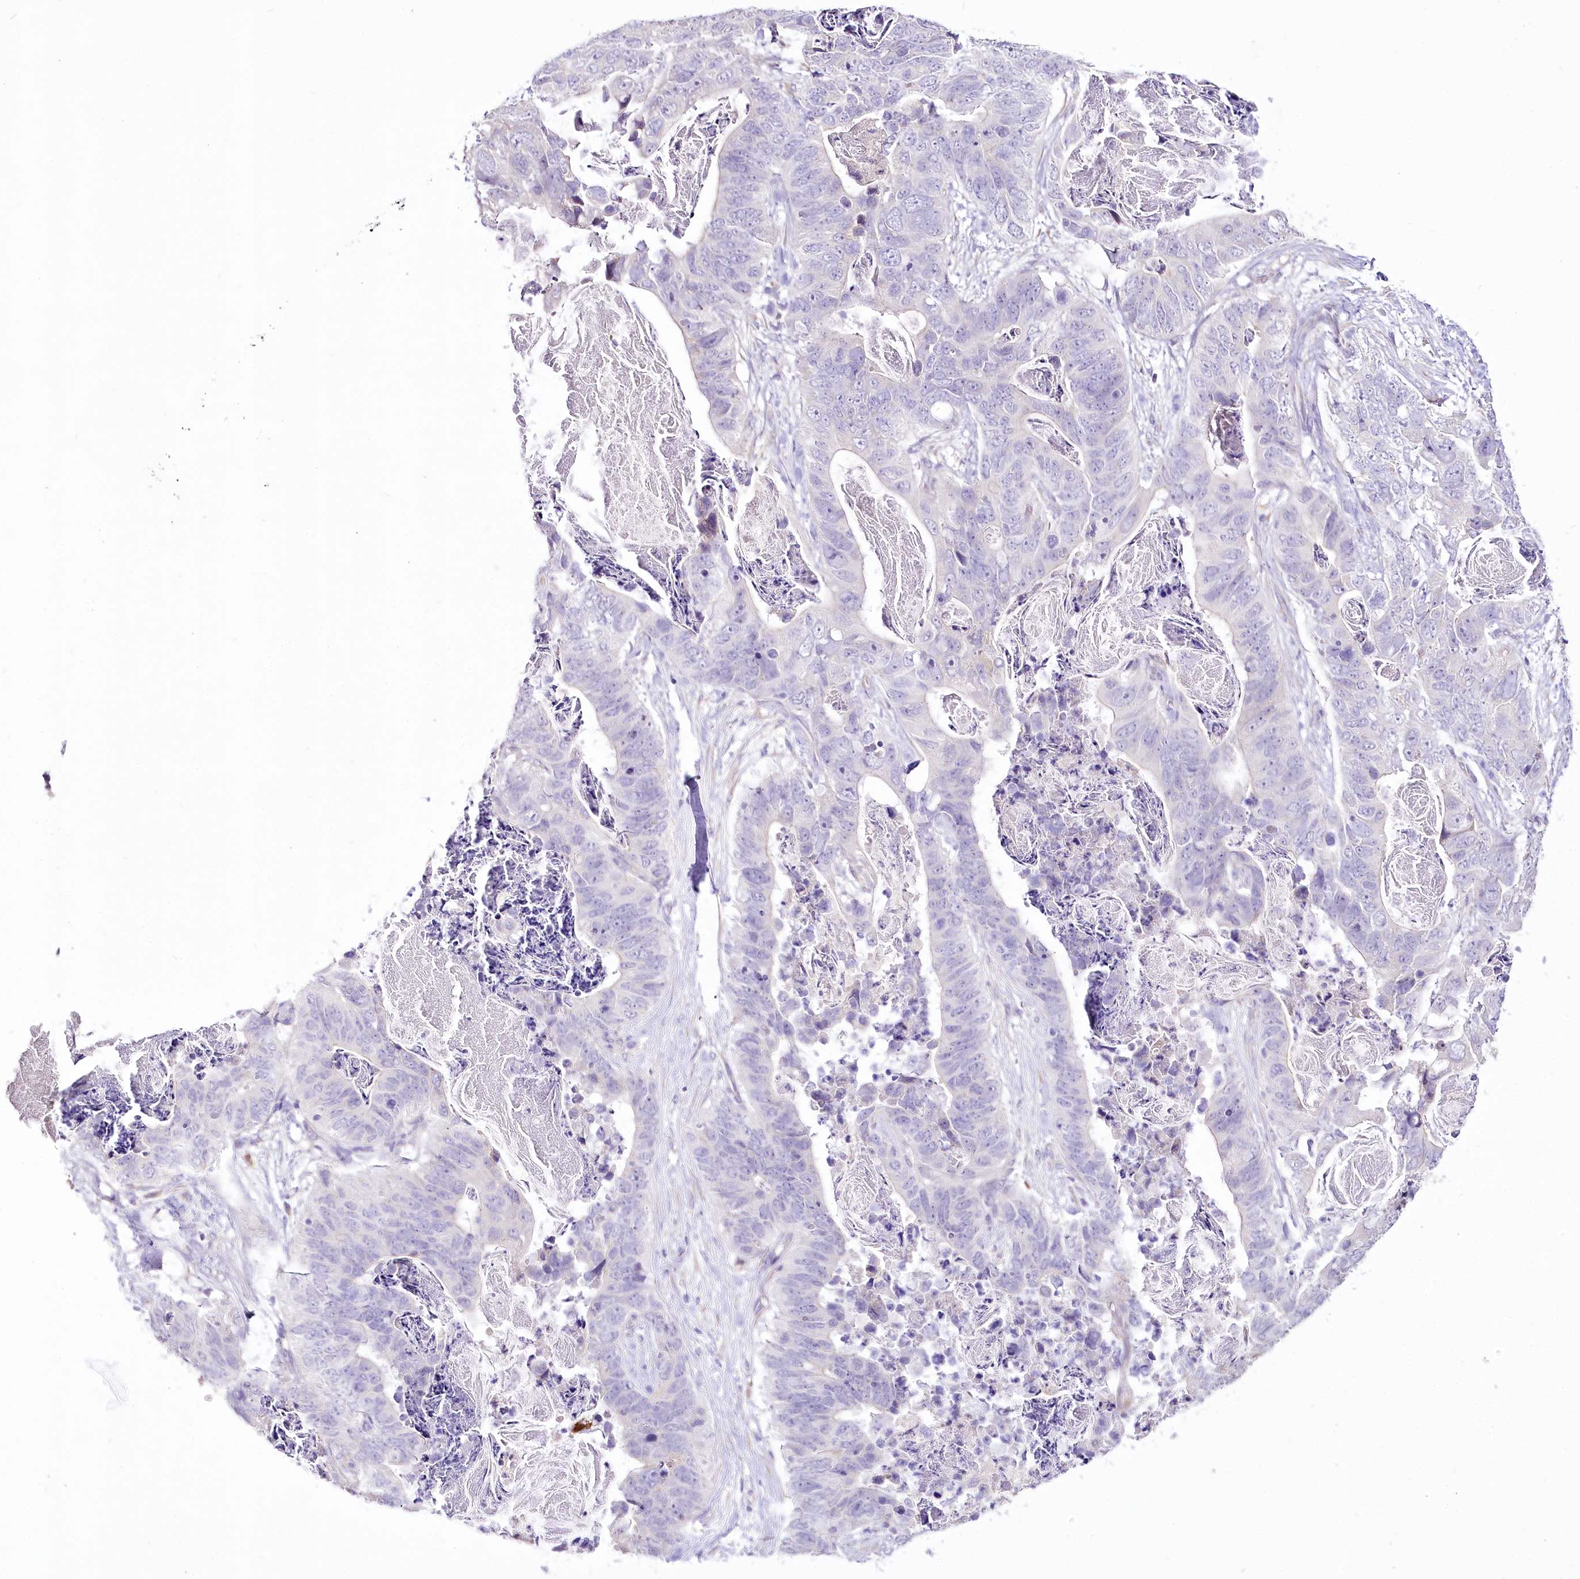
{"staining": {"intensity": "negative", "quantity": "none", "location": "none"}, "tissue": "stomach cancer", "cell_type": "Tumor cells", "image_type": "cancer", "snomed": [{"axis": "morphology", "description": "Adenocarcinoma, NOS"}, {"axis": "topography", "description": "Stomach"}], "caption": "The image shows no staining of tumor cells in stomach cancer. (Brightfield microscopy of DAB (3,3'-diaminobenzidine) IHC at high magnification).", "gene": "DPYD", "patient": {"sex": "female", "age": 89}}